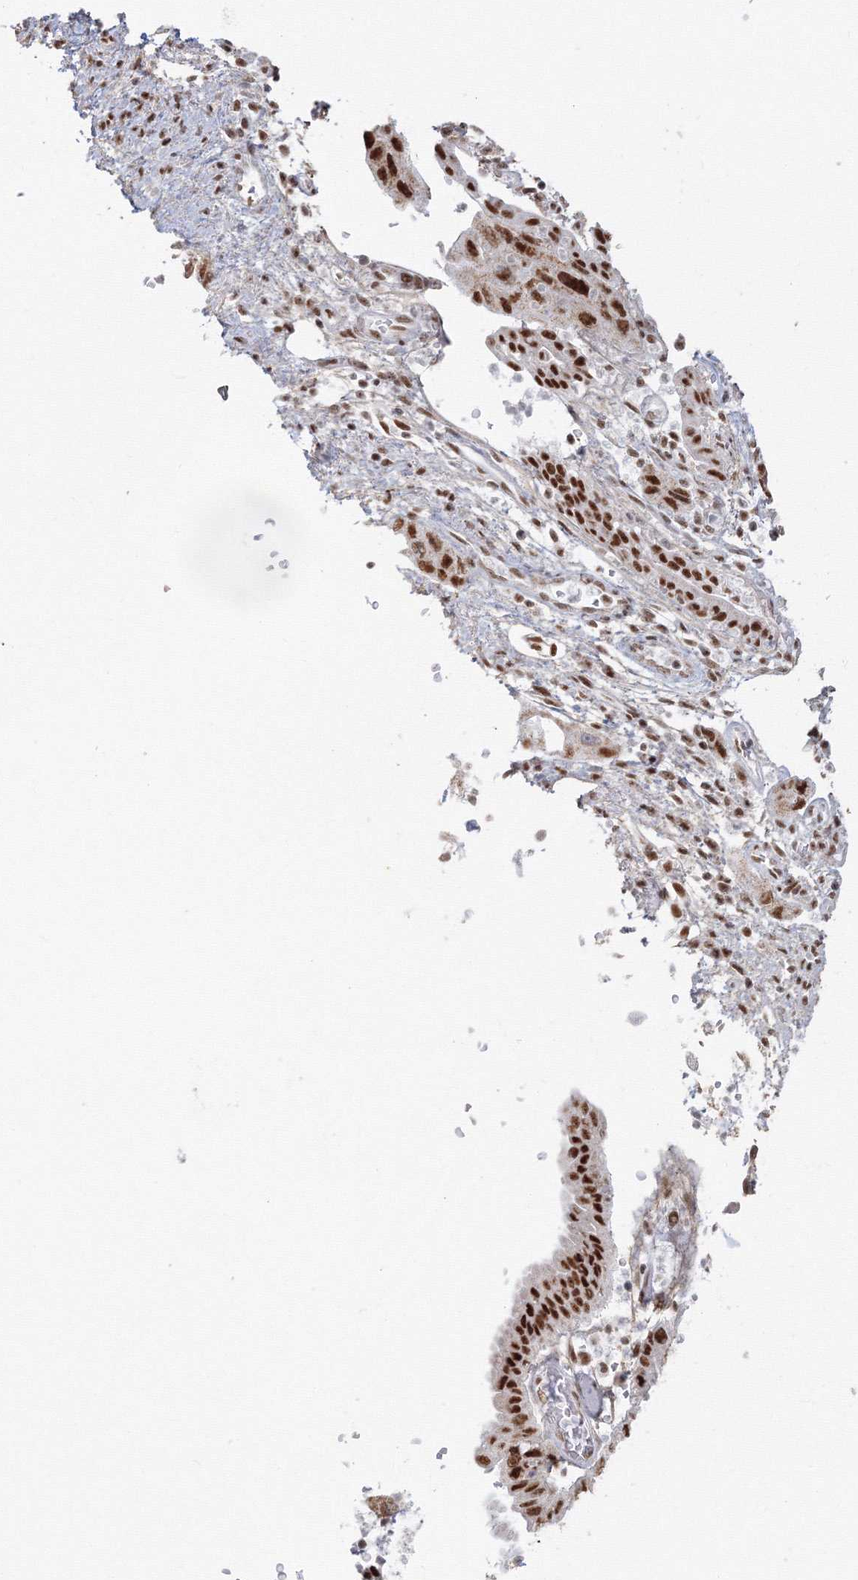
{"staining": {"intensity": "strong", "quantity": ">75%", "location": "nuclear"}, "tissue": "pancreatic cancer", "cell_type": "Tumor cells", "image_type": "cancer", "snomed": [{"axis": "morphology", "description": "Adenocarcinoma, NOS"}, {"axis": "topography", "description": "Pancreas"}], "caption": "Protein analysis of pancreatic cancer tissue exhibits strong nuclear expression in about >75% of tumor cells.", "gene": "PPP4R2", "patient": {"sex": "female", "age": 73}}